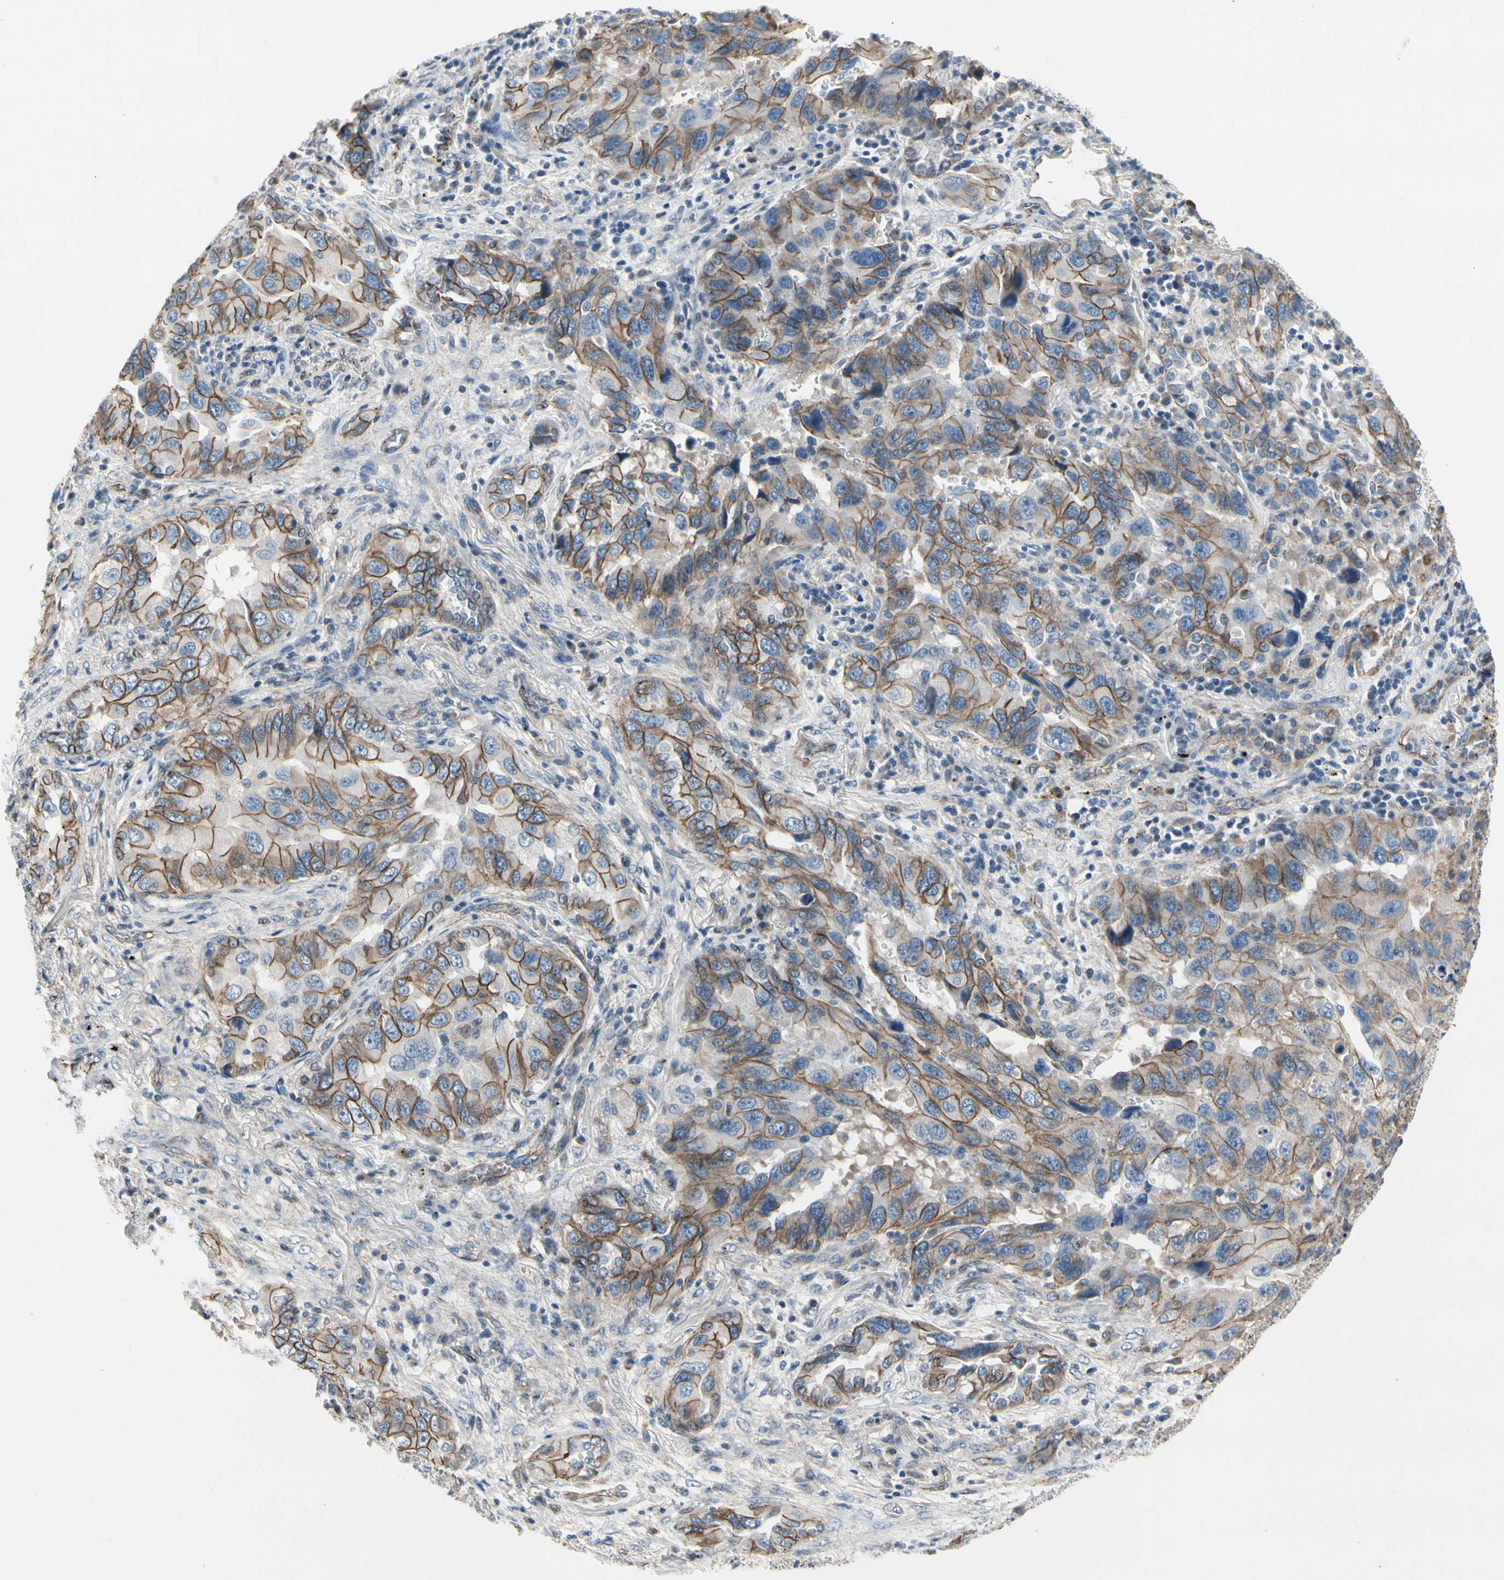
{"staining": {"intensity": "moderate", "quantity": "25%-75%", "location": "cytoplasmic/membranous"}, "tissue": "lung cancer", "cell_type": "Tumor cells", "image_type": "cancer", "snomed": [{"axis": "morphology", "description": "Adenocarcinoma, NOS"}, {"axis": "topography", "description": "Lung"}], "caption": "Immunohistochemical staining of lung cancer (adenocarcinoma) demonstrates medium levels of moderate cytoplasmic/membranous expression in approximately 25%-75% of tumor cells. (IHC, brightfield microscopy, high magnification).", "gene": "LGR6", "patient": {"sex": "female", "age": 65}}